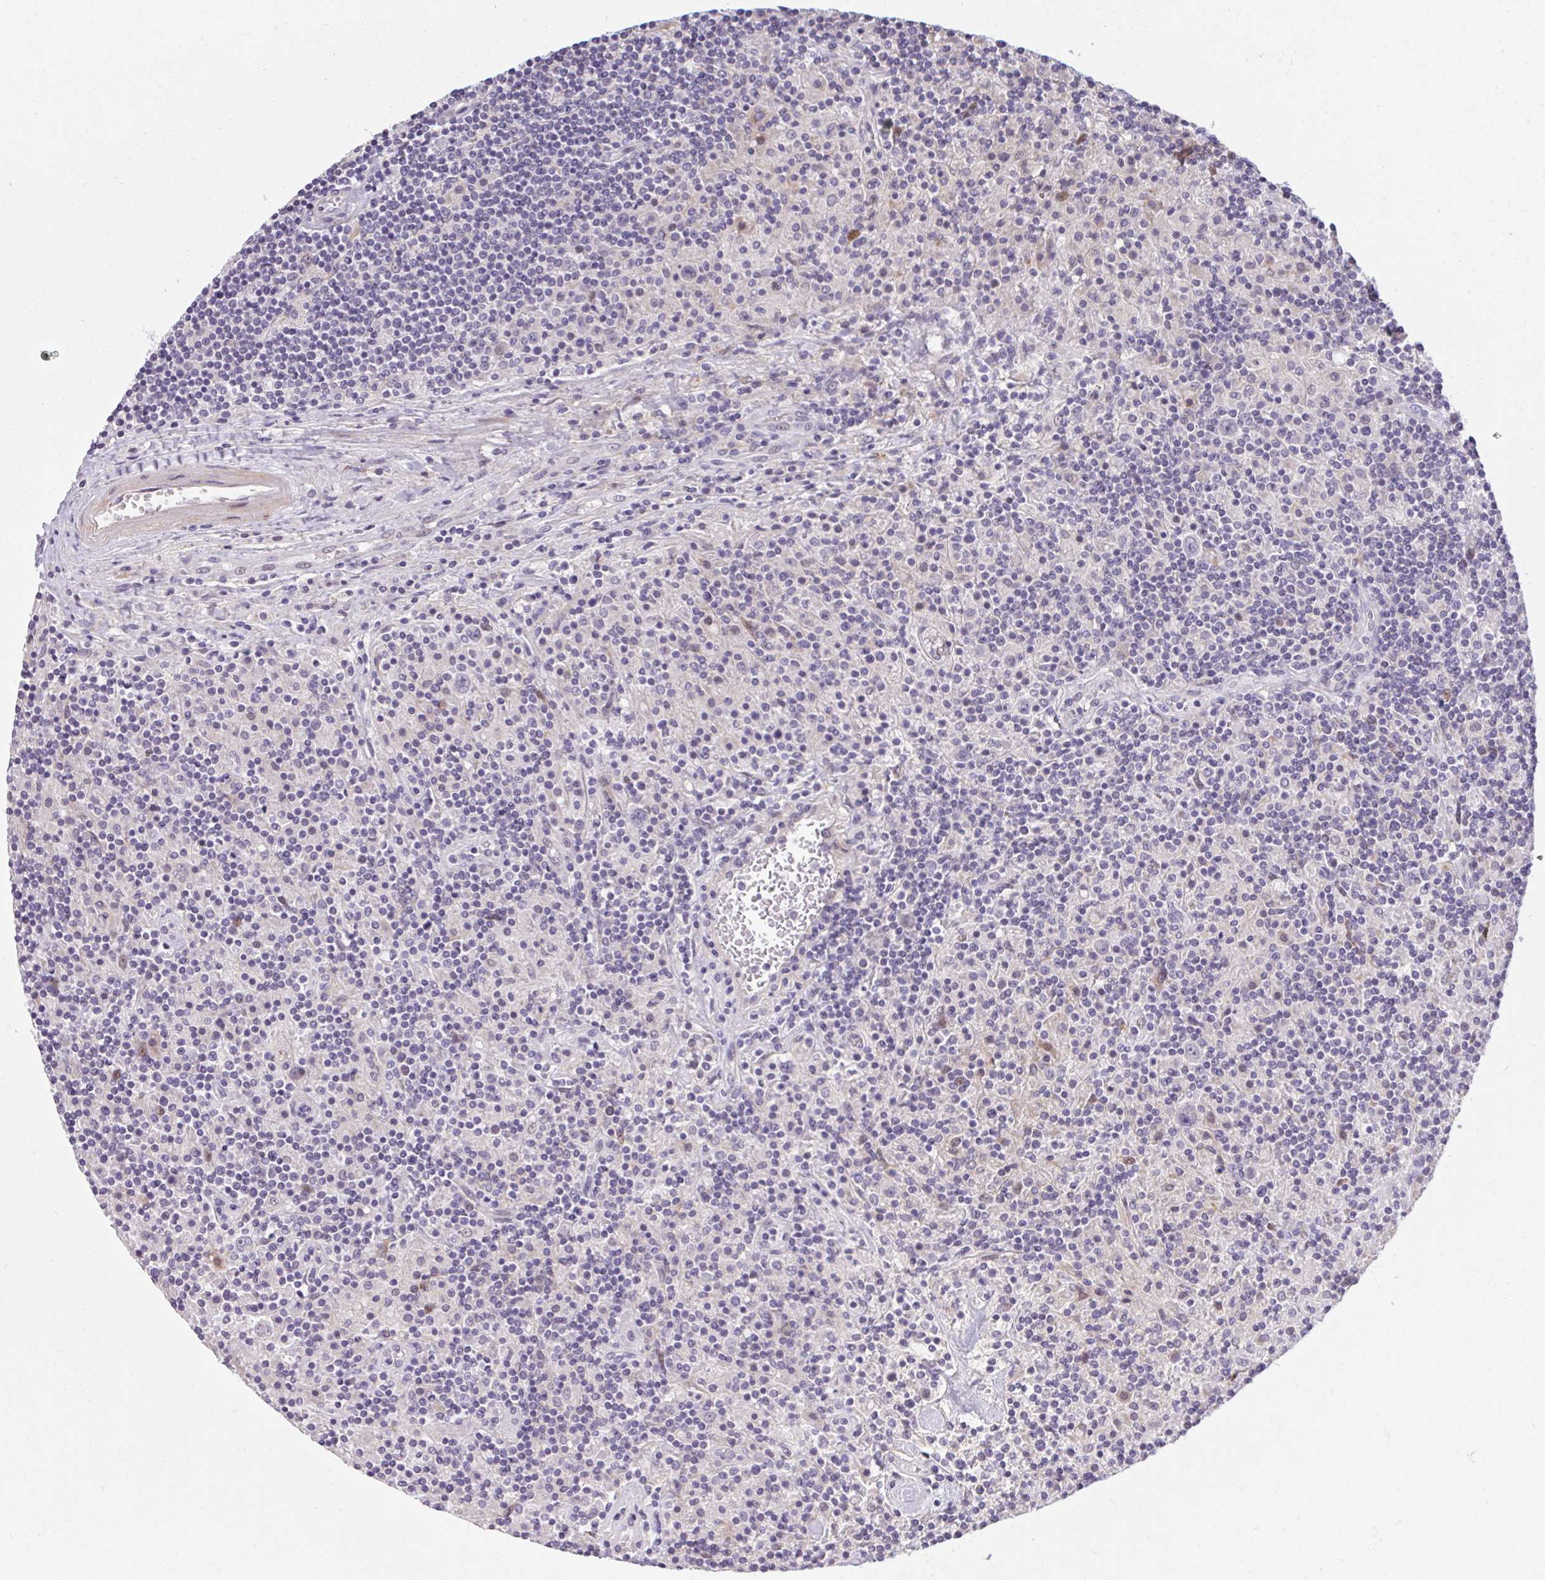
{"staining": {"intensity": "negative", "quantity": "none", "location": "none"}, "tissue": "lymphoma", "cell_type": "Tumor cells", "image_type": "cancer", "snomed": [{"axis": "morphology", "description": "Hodgkin's disease, NOS"}, {"axis": "topography", "description": "Lymph node"}], "caption": "The IHC photomicrograph has no significant expression in tumor cells of lymphoma tissue.", "gene": "TMEM52B", "patient": {"sex": "male", "age": 70}}